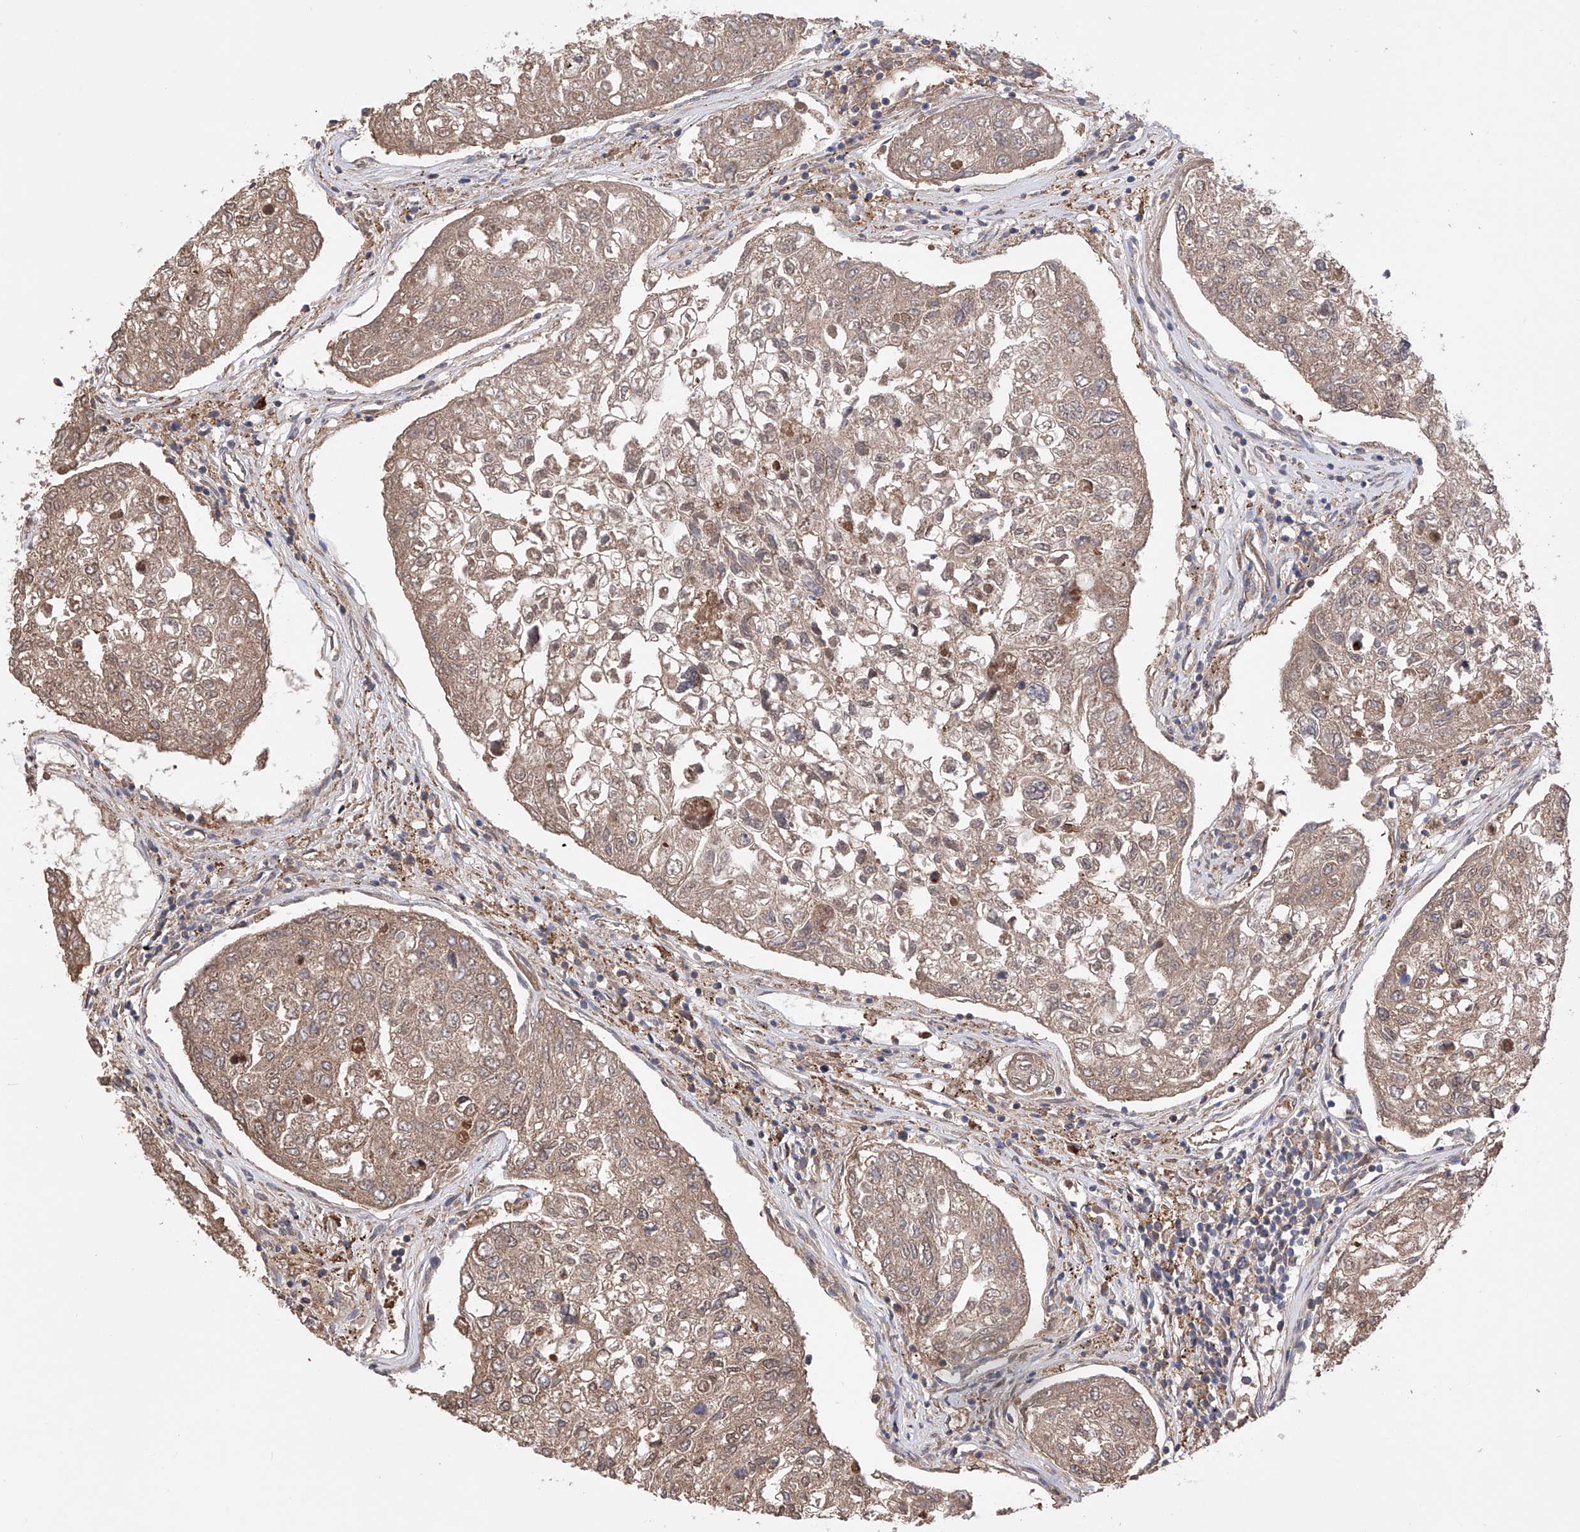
{"staining": {"intensity": "weak", "quantity": ">75%", "location": "cytoplasmic/membranous"}, "tissue": "urothelial cancer", "cell_type": "Tumor cells", "image_type": "cancer", "snomed": [{"axis": "morphology", "description": "Urothelial carcinoma, High grade"}, {"axis": "topography", "description": "Lymph node"}, {"axis": "topography", "description": "Urinary bladder"}], "caption": "Immunohistochemistry (IHC) (DAB) staining of urothelial cancer shows weak cytoplasmic/membranous protein expression in approximately >75% of tumor cells.", "gene": "SDHAF4", "patient": {"sex": "male", "age": 51}}